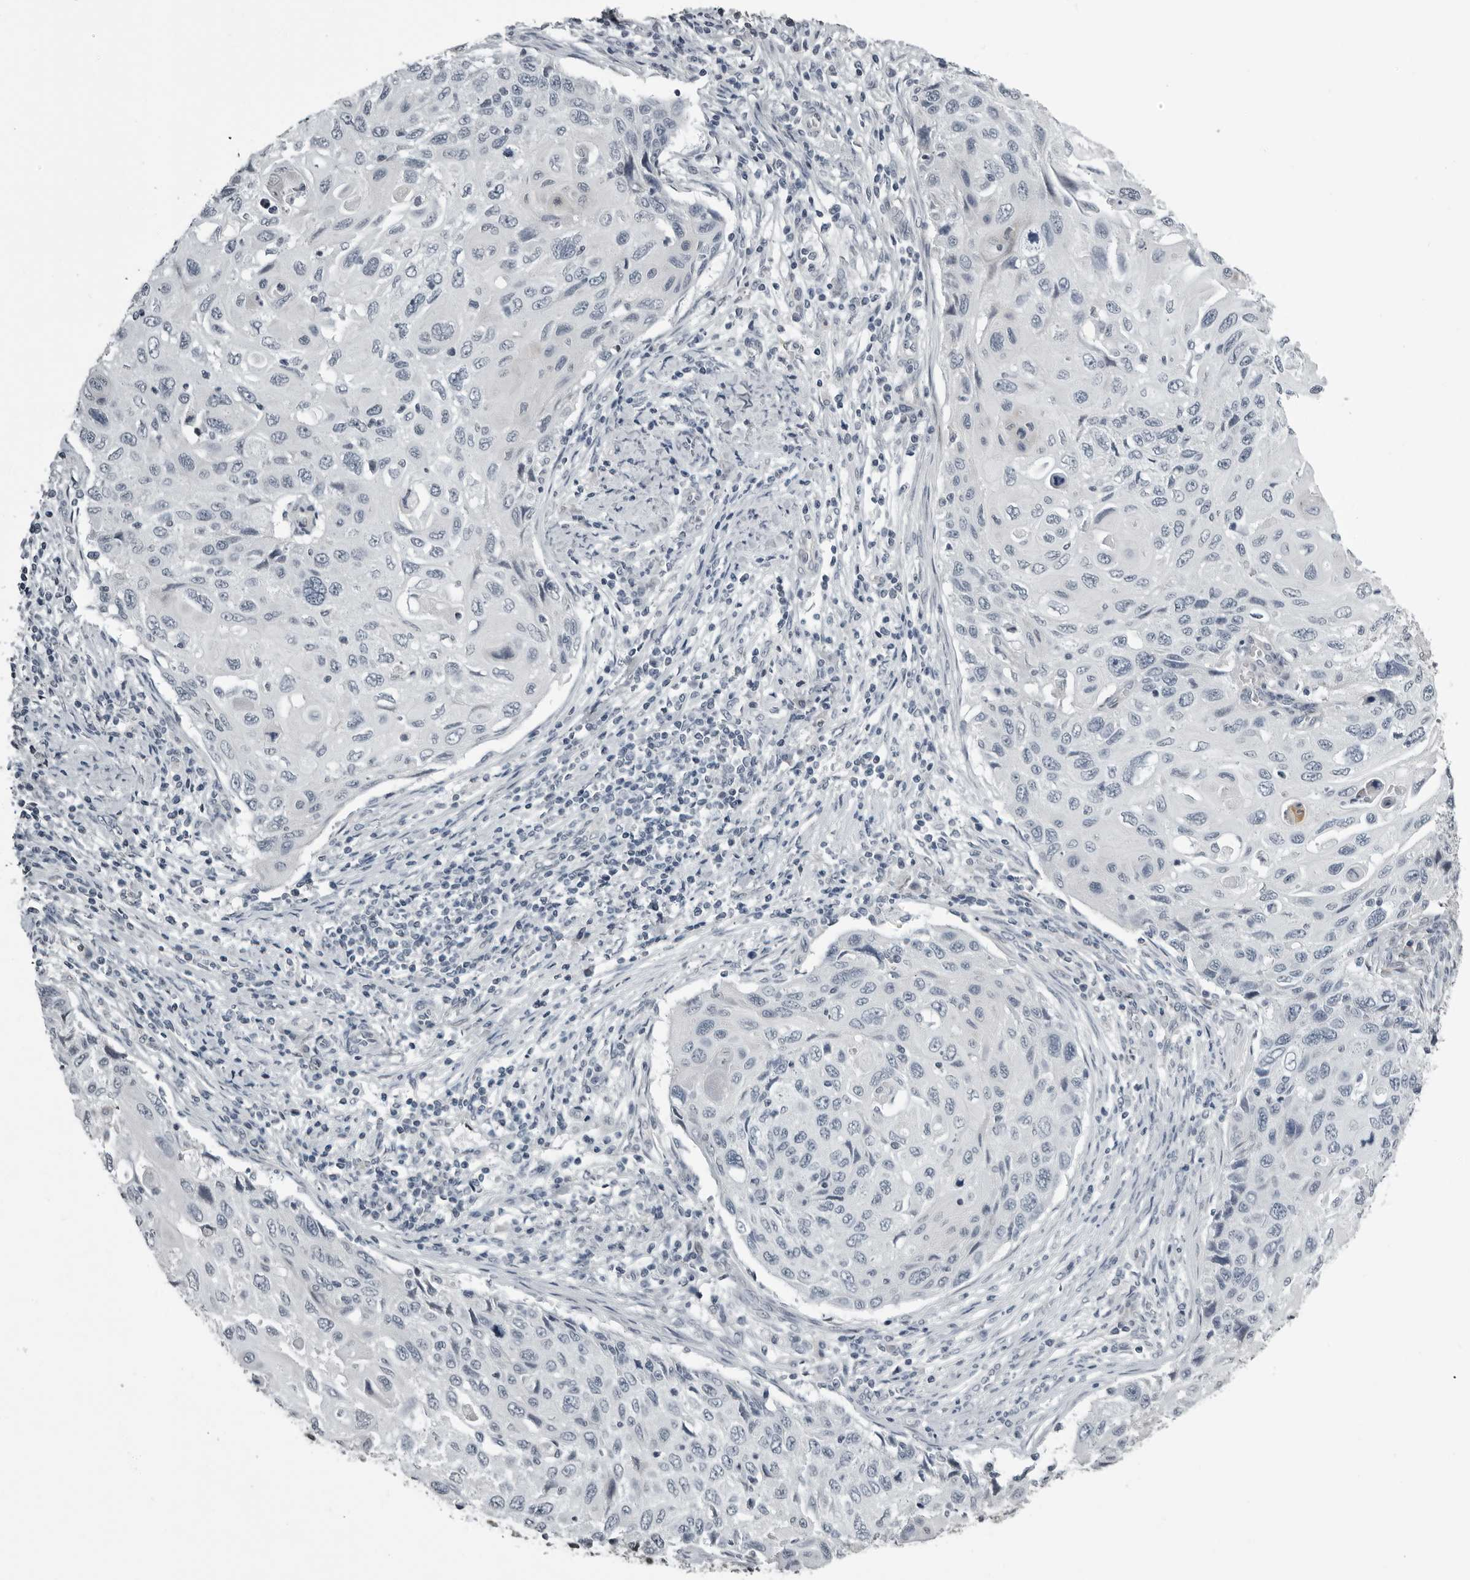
{"staining": {"intensity": "negative", "quantity": "none", "location": "none"}, "tissue": "cervical cancer", "cell_type": "Tumor cells", "image_type": "cancer", "snomed": [{"axis": "morphology", "description": "Squamous cell carcinoma, NOS"}, {"axis": "topography", "description": "Cervix"}], "caption": "High magnification brightfield microscopy of cervical squamous cell carcinoma stained with DAB (brown) and counterstained with hematoxylin (blue): tumor cells show no significant positivity. (DAB IHC visualized using brightfield microscopy, high magnification).", "gene": "PRRX2", "patient": {"sex": "female", "age": 70}}